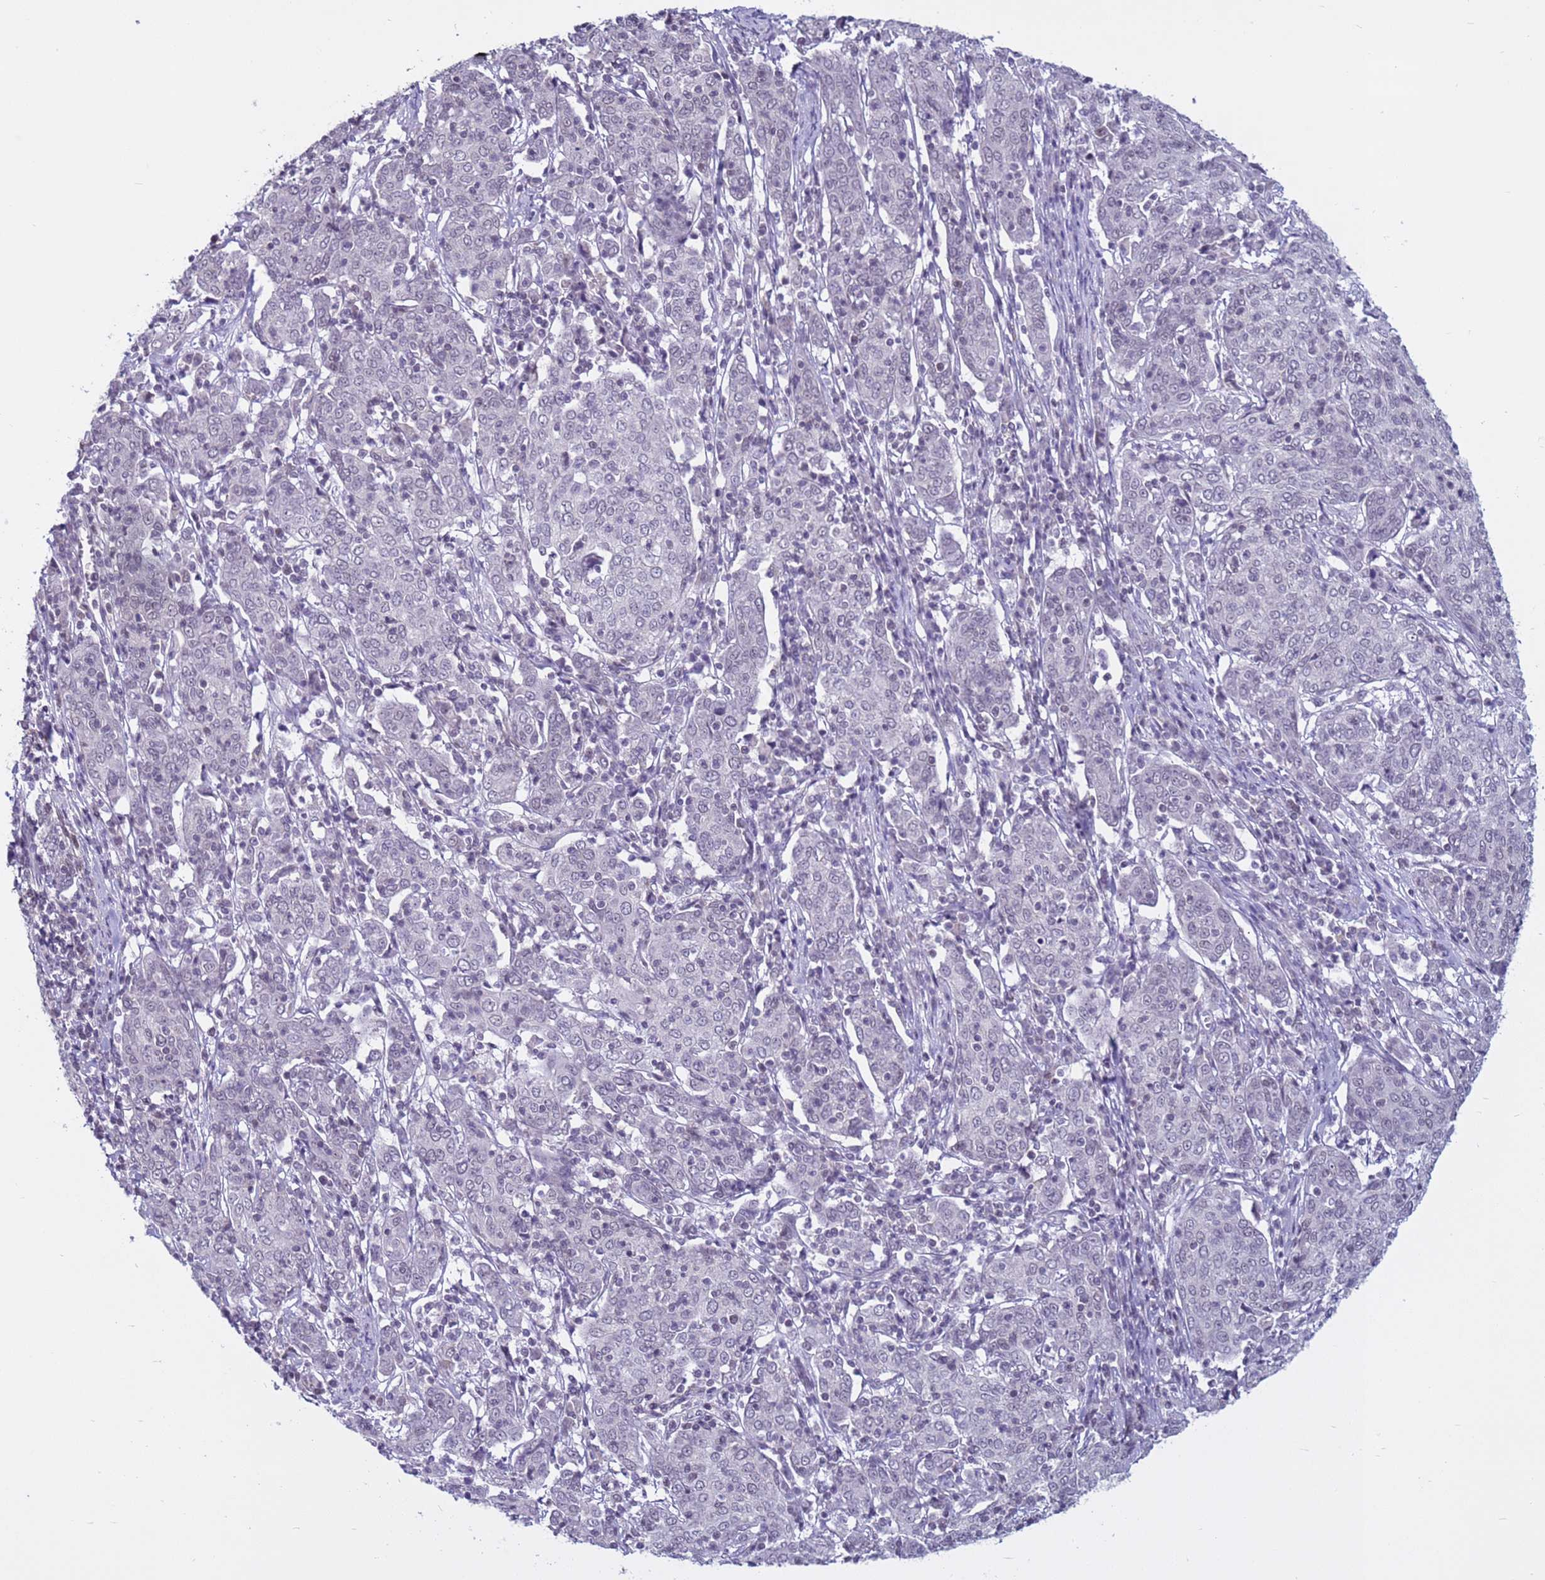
{"staining": {"intensity": "negative", "quantity": "none", "location": "none"}, "tissue": "cervical cancer", "cell_type": "Tumor cells", "image_type": "cancer", "snomed": [{"axis": "morphology", "description": "Squamous cell carcinoma, NOS"}, {"axis": "topography", "description": "Cervix"}], "caption": "This is a histopathology image of immunohistochemistry (IHC) staining of cervical cancer (squamous cell carcinoma), which shows no staining in tumor cells.", "gene": "CDK2AP2", "patient": {"sex": "female", "age": 67}}